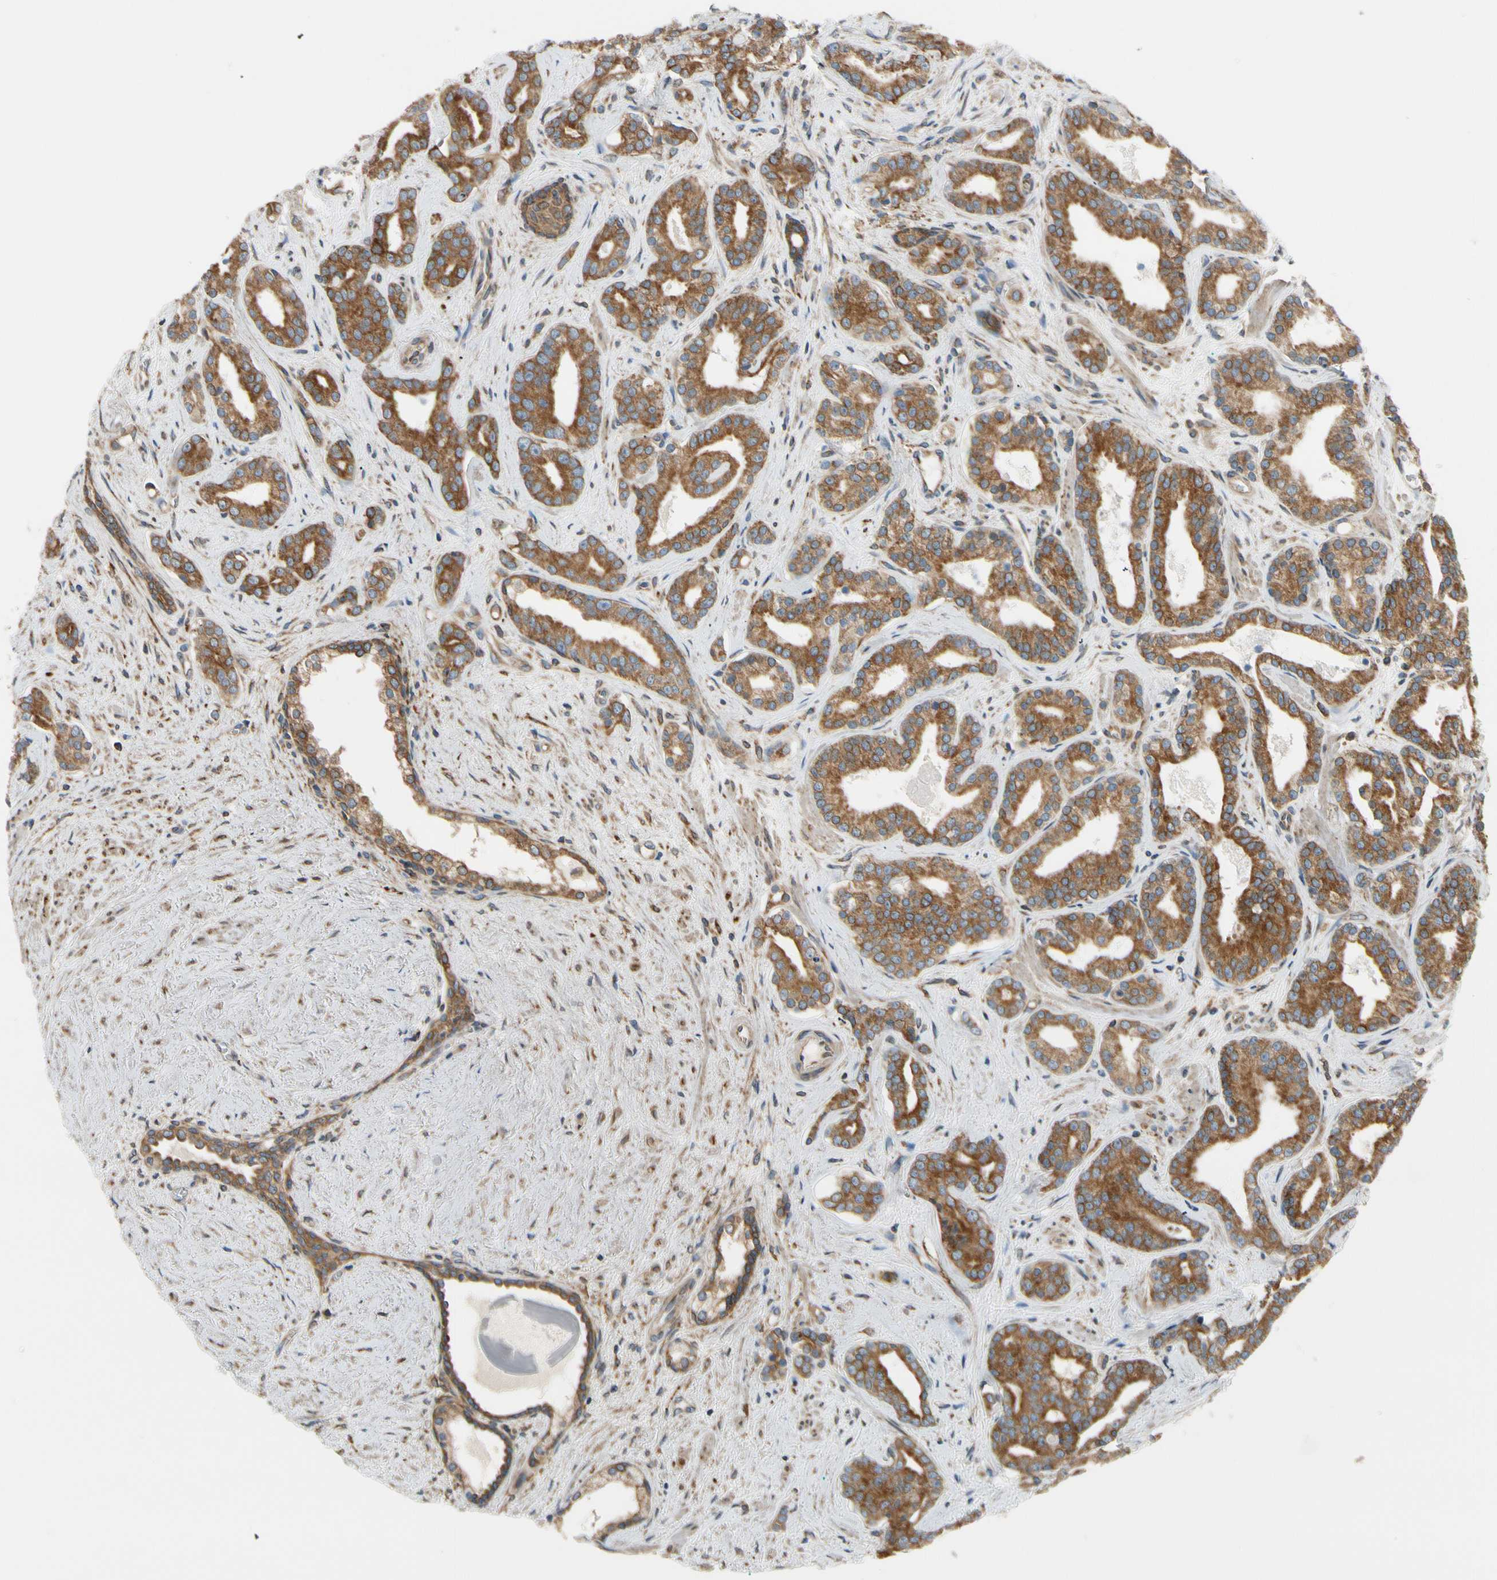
{"staining": {"intensity": "moderate", "quantity": ">75%", "location": "cytoplasmic/membranous"}, "tissue": "prostate cancer", "cell_type": "Tumor cells", "image_type": "cancer", "snomed": [{"axis": "morphology", "description": "Adenocarcinoma, Low grade"}, {"axis": "topography", "description": "Prostate"}], "caption": "Brown immunohistochemical staining in human prostate cancer shows moderate cytoplasmic/membranous expression in about >75% of tumor cells.", "gene": "CLCC1", "patient": {"sex": "male", "age": 63}}